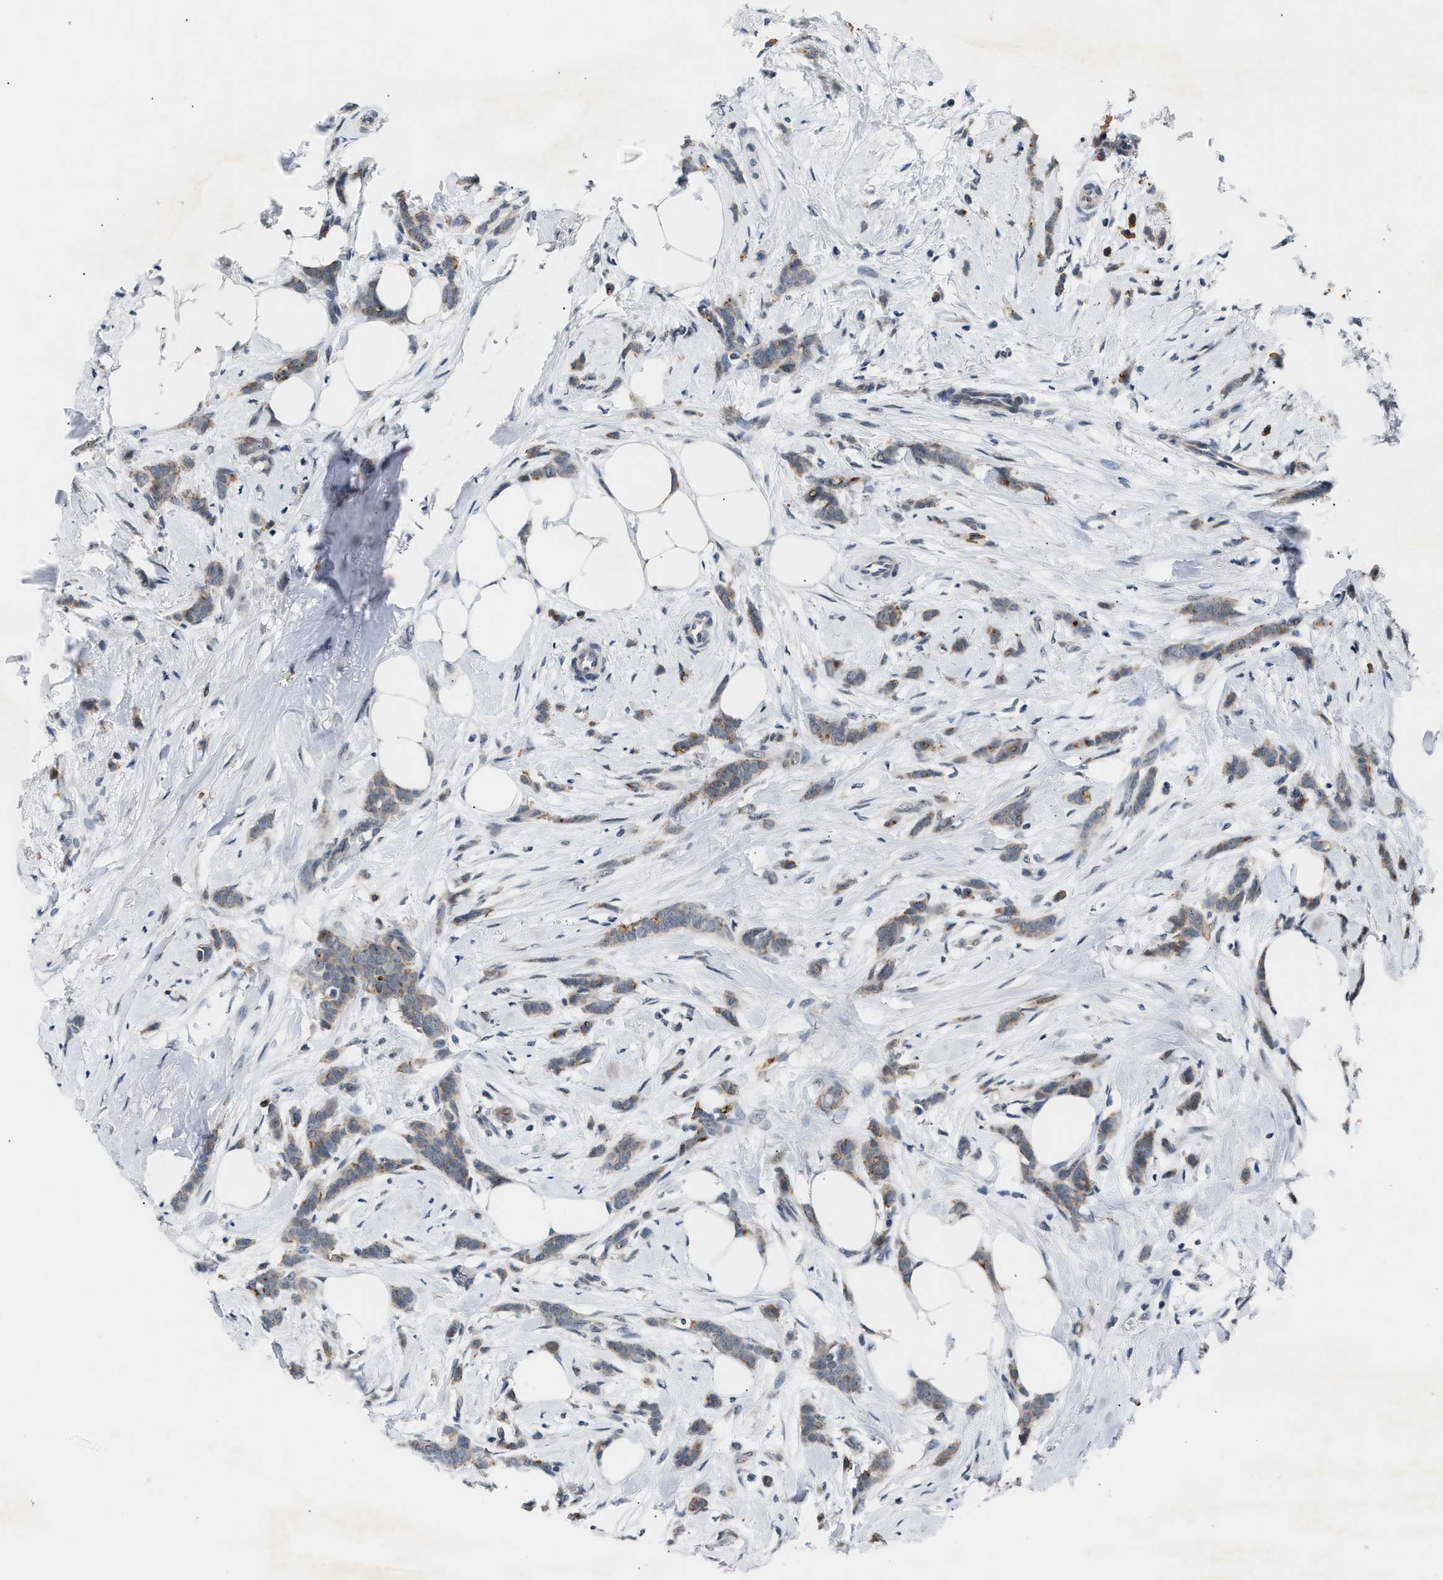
{"staining": {"intensity": "moderate", "quantity": ">75%", "location": "cytoplasmic/membranous"}, "tissue": "breast cancer", "cell_type": "Tumor cells", "image_type": "cancer", "snomed": [{"axis": "morphology", "description": "Lobular carcinoma, in situ"}, {"axis": "morphology", "description": "Lobular carcinoma"}, {"axis": "topography", "description": "Breast"}], "caption": "Protein analysis of lobular carcinoma (breast) tissue exhibits moderate cytoplasmic/membranous expression in approximately >75% of tumor cells.", "gene": "TXNRD3", "patient": {"sex": "female", "age": 41}}